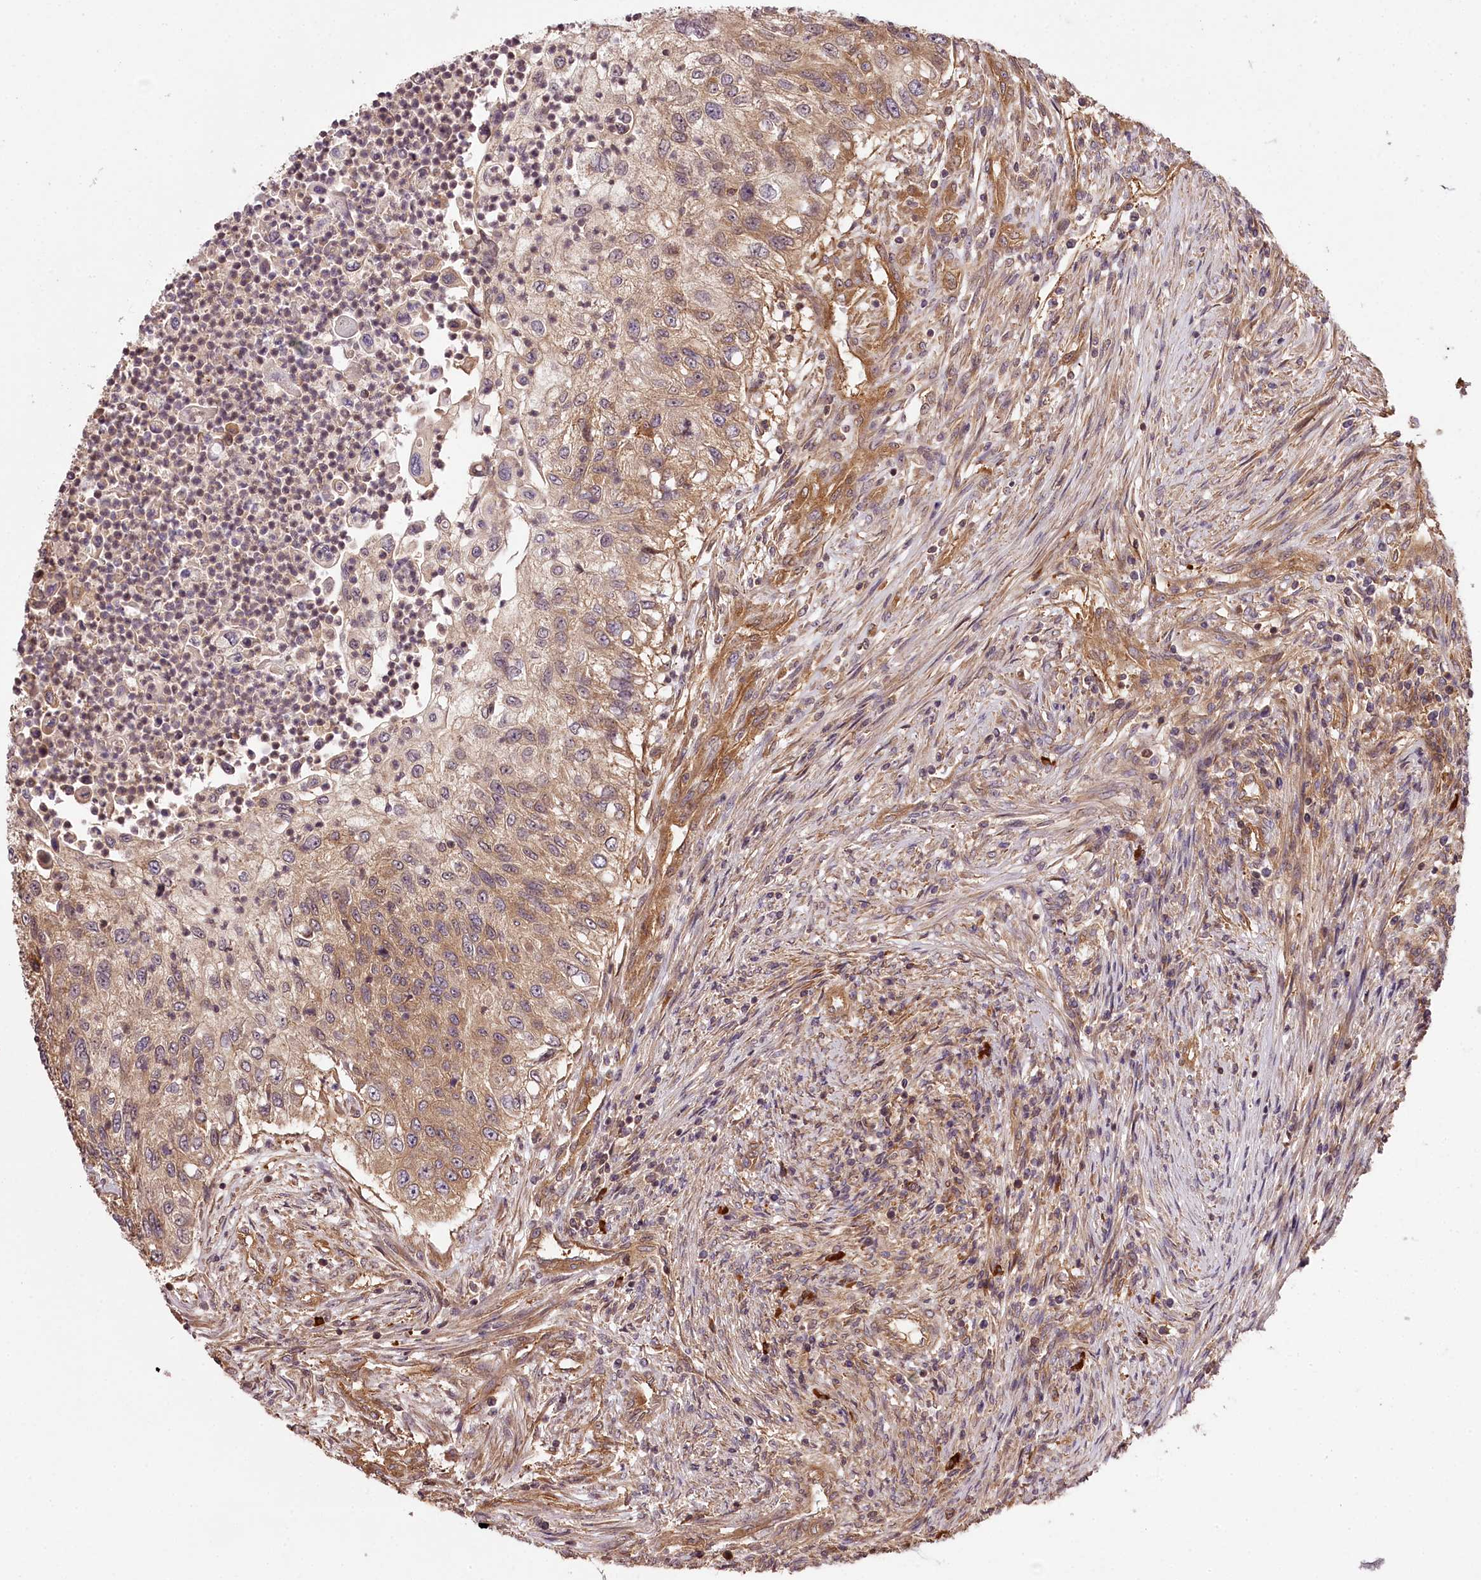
{"staining": {"intensity": "moderate", "quantity": "25%-75%", "location": "cytoplasmic/membranous"}, "tissue": "urothelial cancer", "cell_type": "Tumor cells", "image_type": "cancer", "snomed": [{"axis": "morphology", "description": "Urothelial carcinoma, High grade"}, {"axis": "topography", "description": "Urinary bladder"}], "caption": "High-power microscopy captured an immunohistochemistry (IHC) image of urothelial carcinoma (high-grade), revealing moderate cytoplasmic/membranous positivity in about 25%-75% of tumor cells.", "gene": "TARS1", "patient": {"sex": "female", "age": 60}}